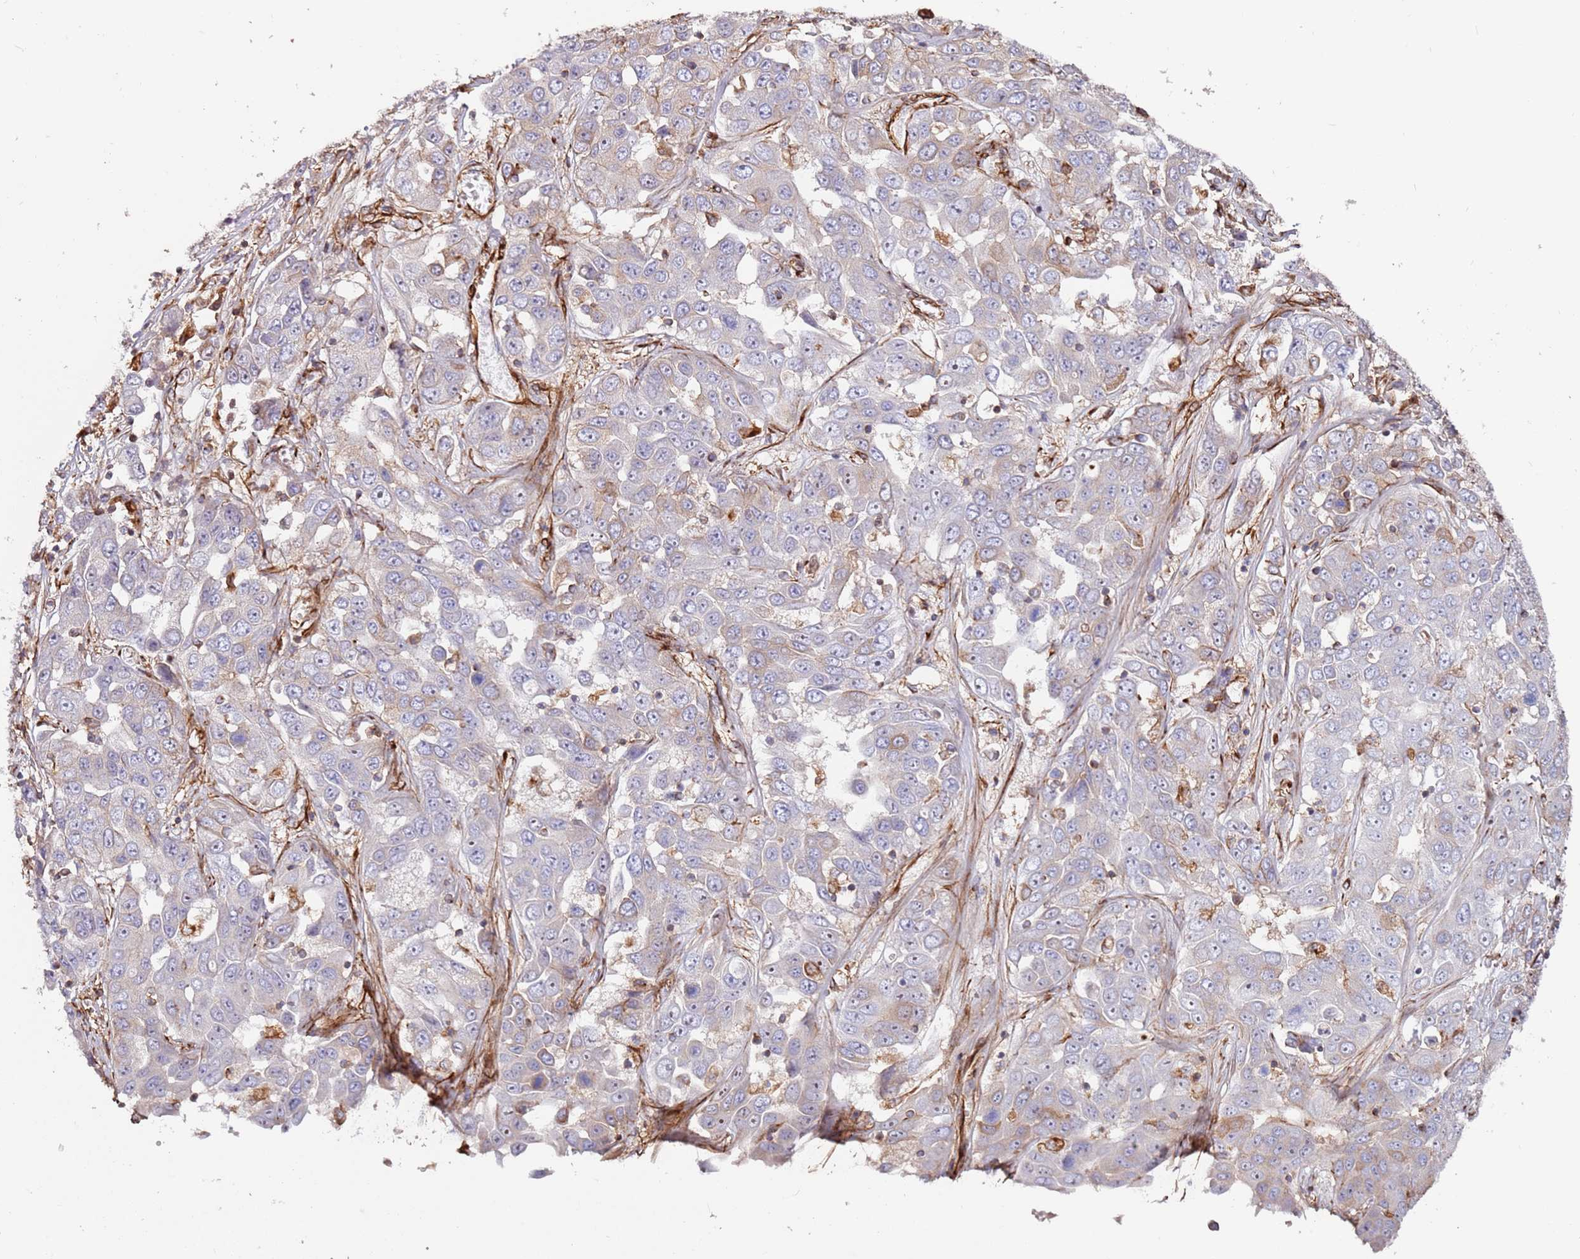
{"staining": {"intensity": "moderate", "quantity": "25%-75%", "location": "cytoplasmic/membranous"}, "tissue": "liver cancer", "cell_type": "Tumor cells", "image_type": "cancer", "snomed": [{"axis": "morphology", "description": "Cholangiocarcinoma"}, {"axis": "topography", "description": "Liver"}], "caption": "Immunohistochemical staining of liver cholangiocarcinoma demonstrates medium levels of moderate cytoplasmic/membranous protein staining in about 25%-75% of tumor cells.", "gene": "MRGPRE", "patient": {"sex": "female", "age": 52}}